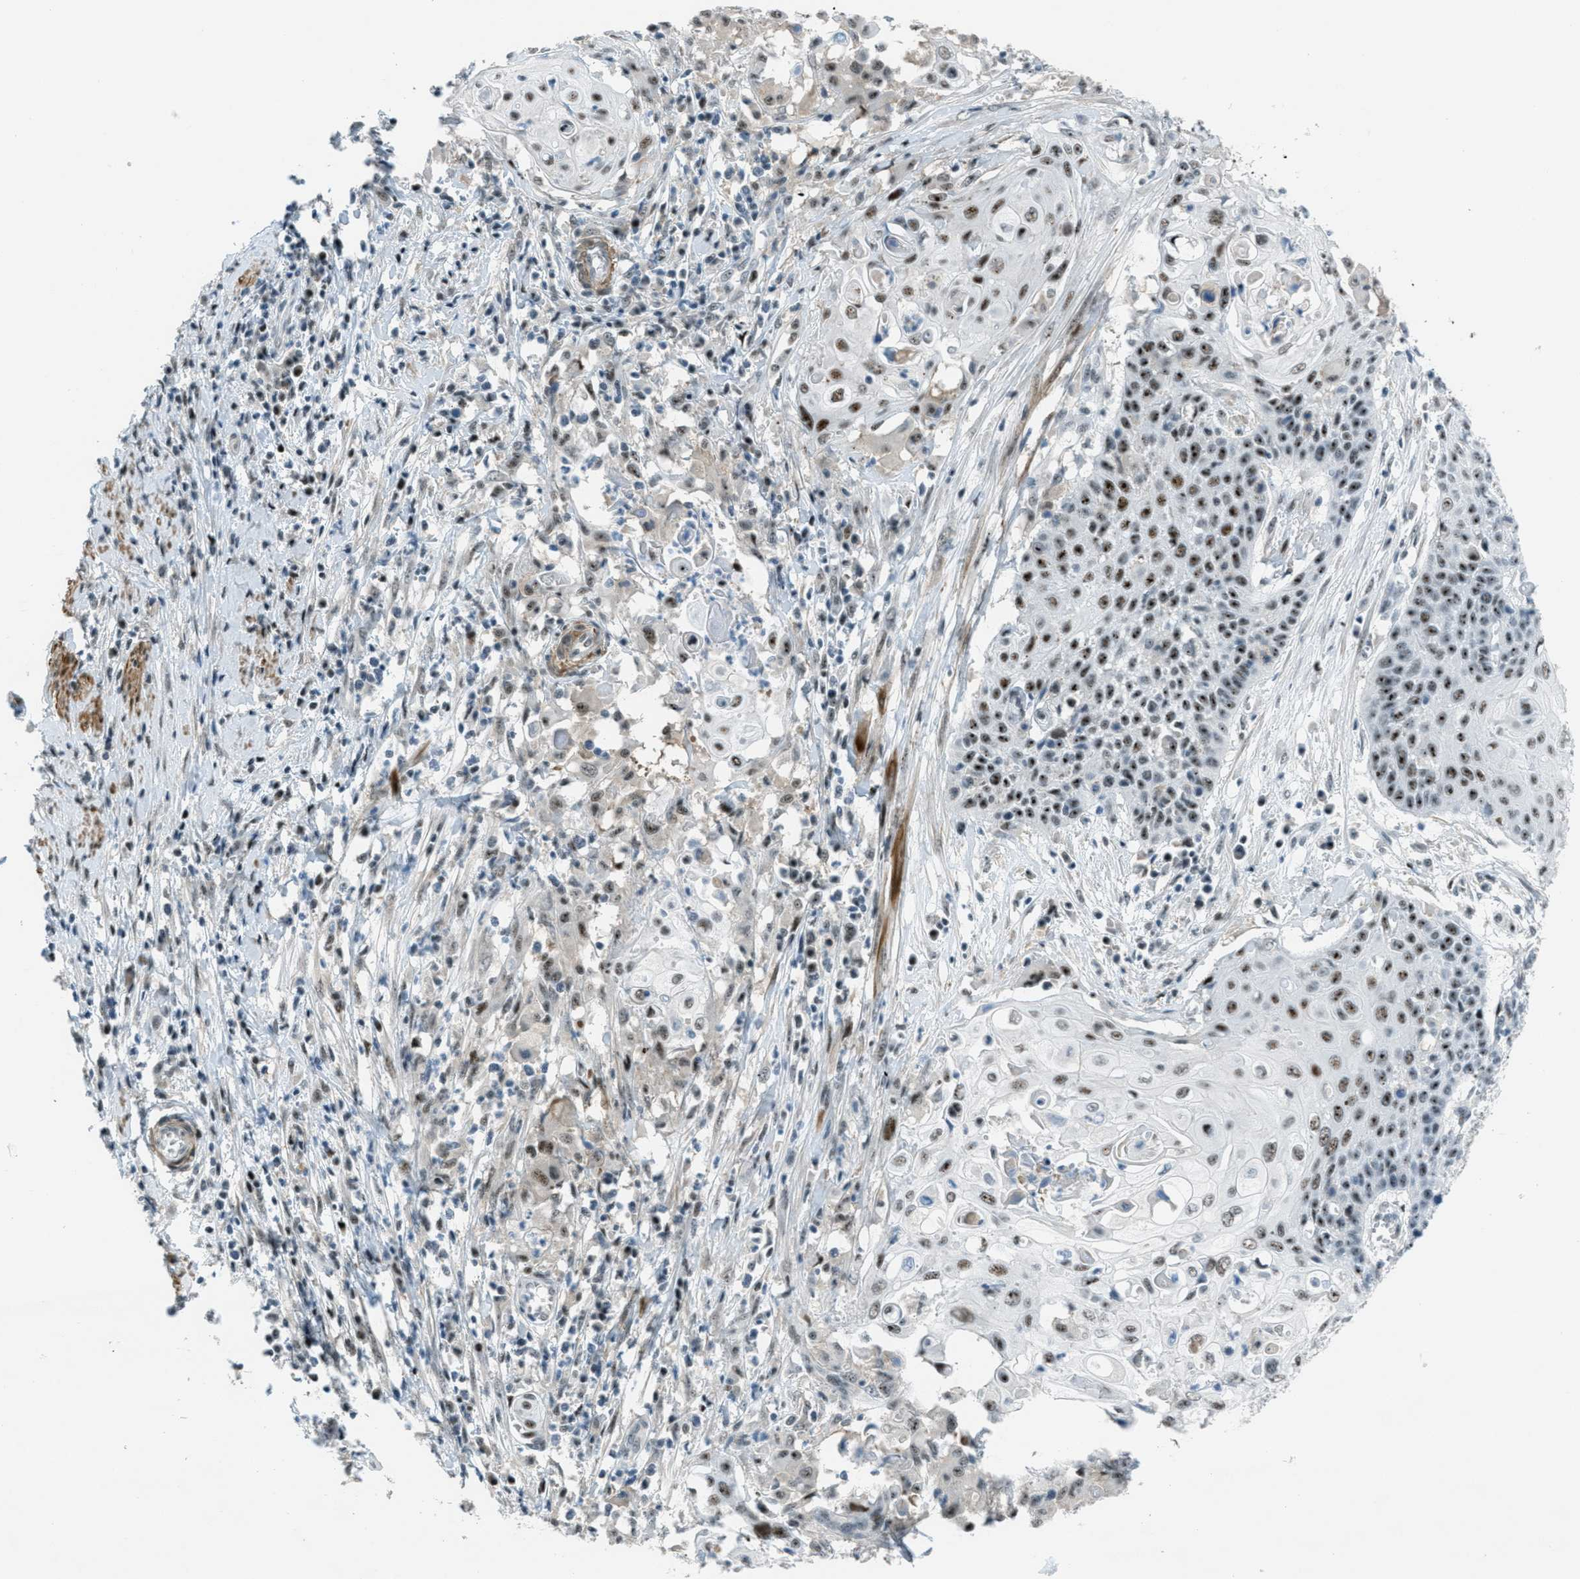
{"staining": {"intensity": "strong", "quantity": "25%-75%", "location": "nuclear"}, "tissue": "cervical cancer", "cell_type": "Tumor cells", "image_type": "cancer", "snomed": [{"axis": "morphology", "description": "Squamous cell carcinoma, NOS"}, {"axis": "topography", "description": "Cervix"}], "caption": "Strong nuclear protein expression is present in about 25%-75% of tumor cells in cervical cancer.", "gene": "ZDHHC23", "patient": {"sex": "female", "age": 39}}